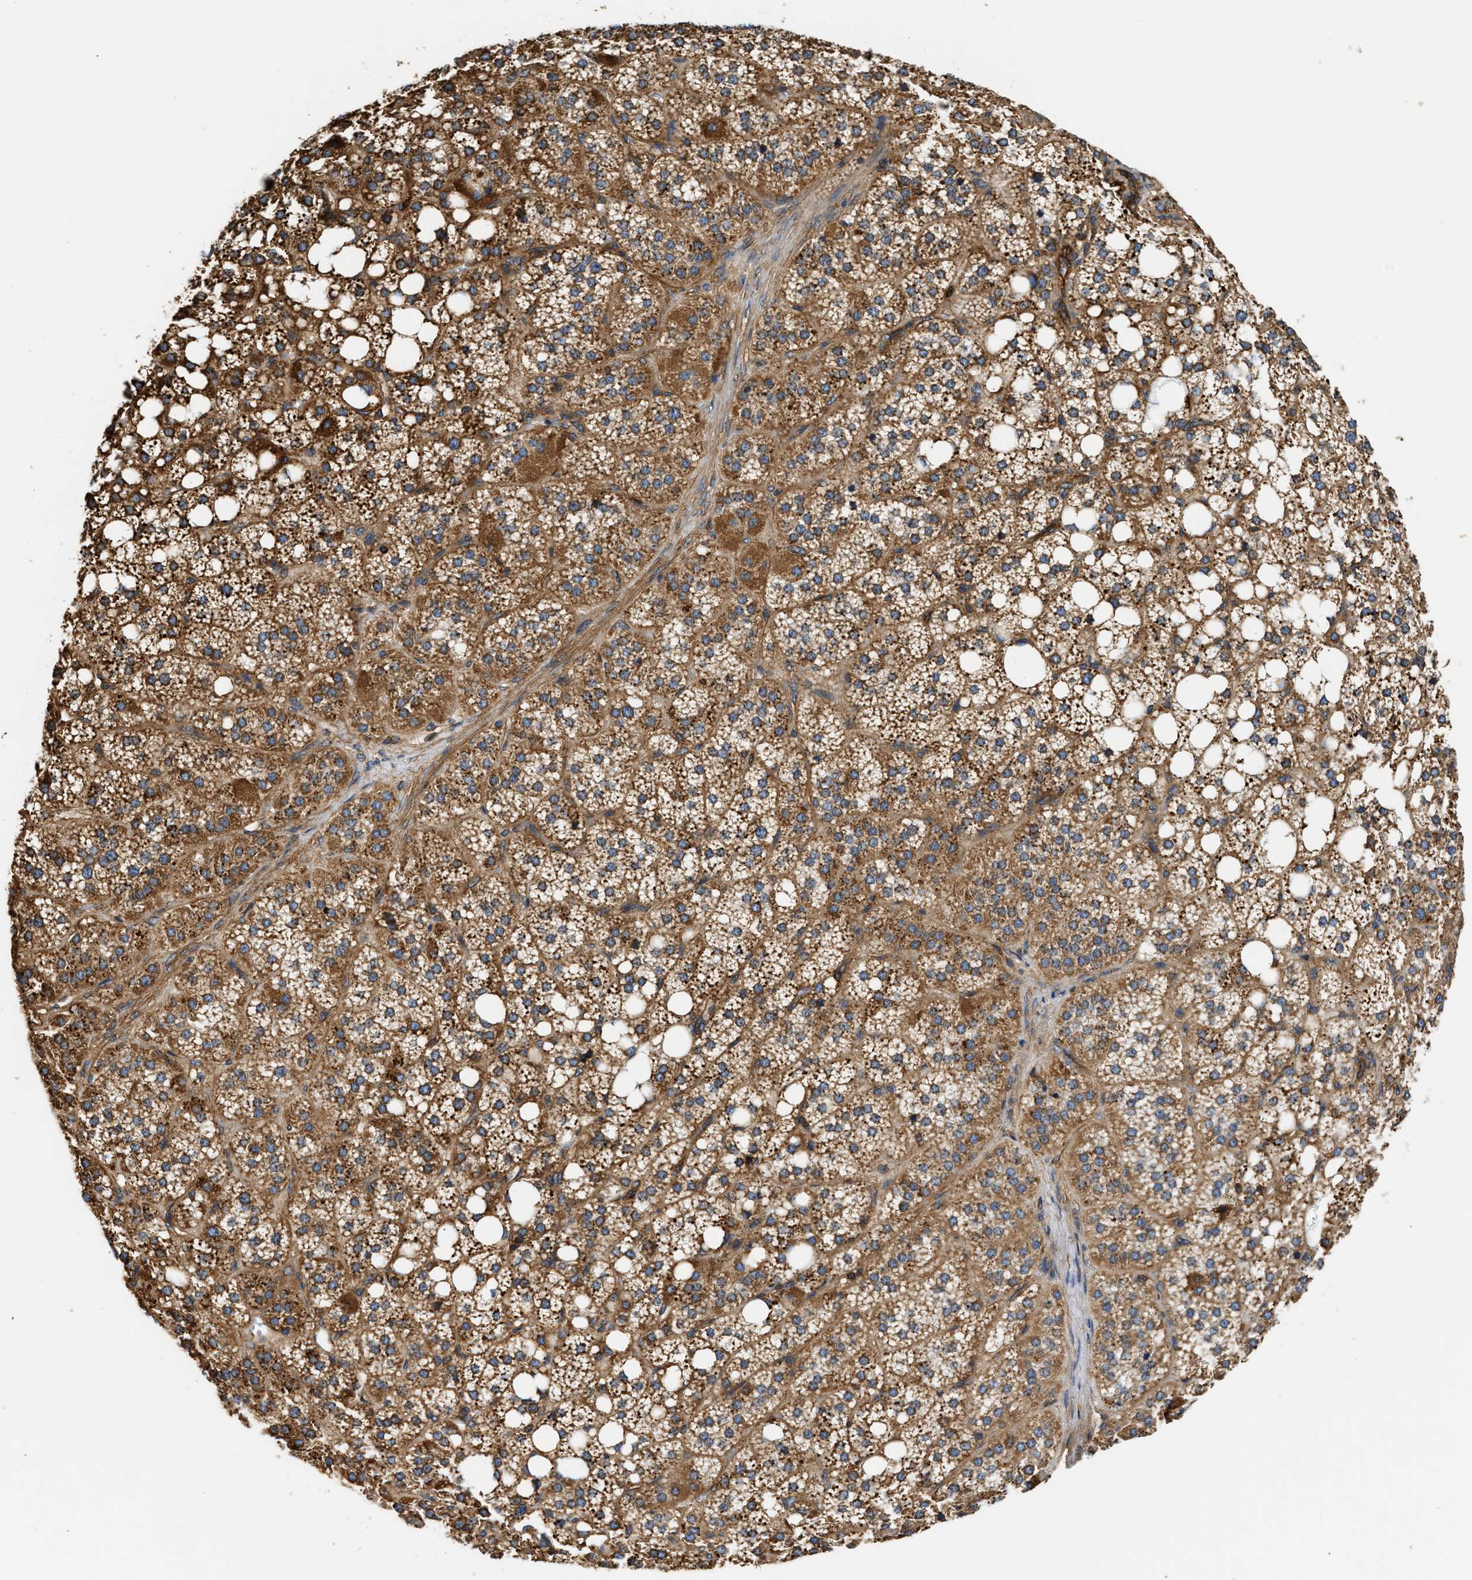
{"staining": {"intensity": "moderate", "quantity": ">75%", "location": "cytoplasmic/membranous"}, "tissue": "adrenal gland", "cell_type": "Glandular cells", "image_type": "normal", "snomed": [{"axis": "morphology", "description": "Normal tissue, NOS"}, {"axis": "topography", "description": "Adrenal gland"}], "caption": "Benign adrenal gland was stained to show a protein in brown. There is medium levels of moderate cytoplasmic/membranous expression in approximately >75% of glandular cells. The staining is performed using DAB brown chromogen to label protein expression. The nuclei are counter-stained blue using hematoxylin.", "gene": "SAMD9L", "patient": {"sex": "female", "age": 59}}